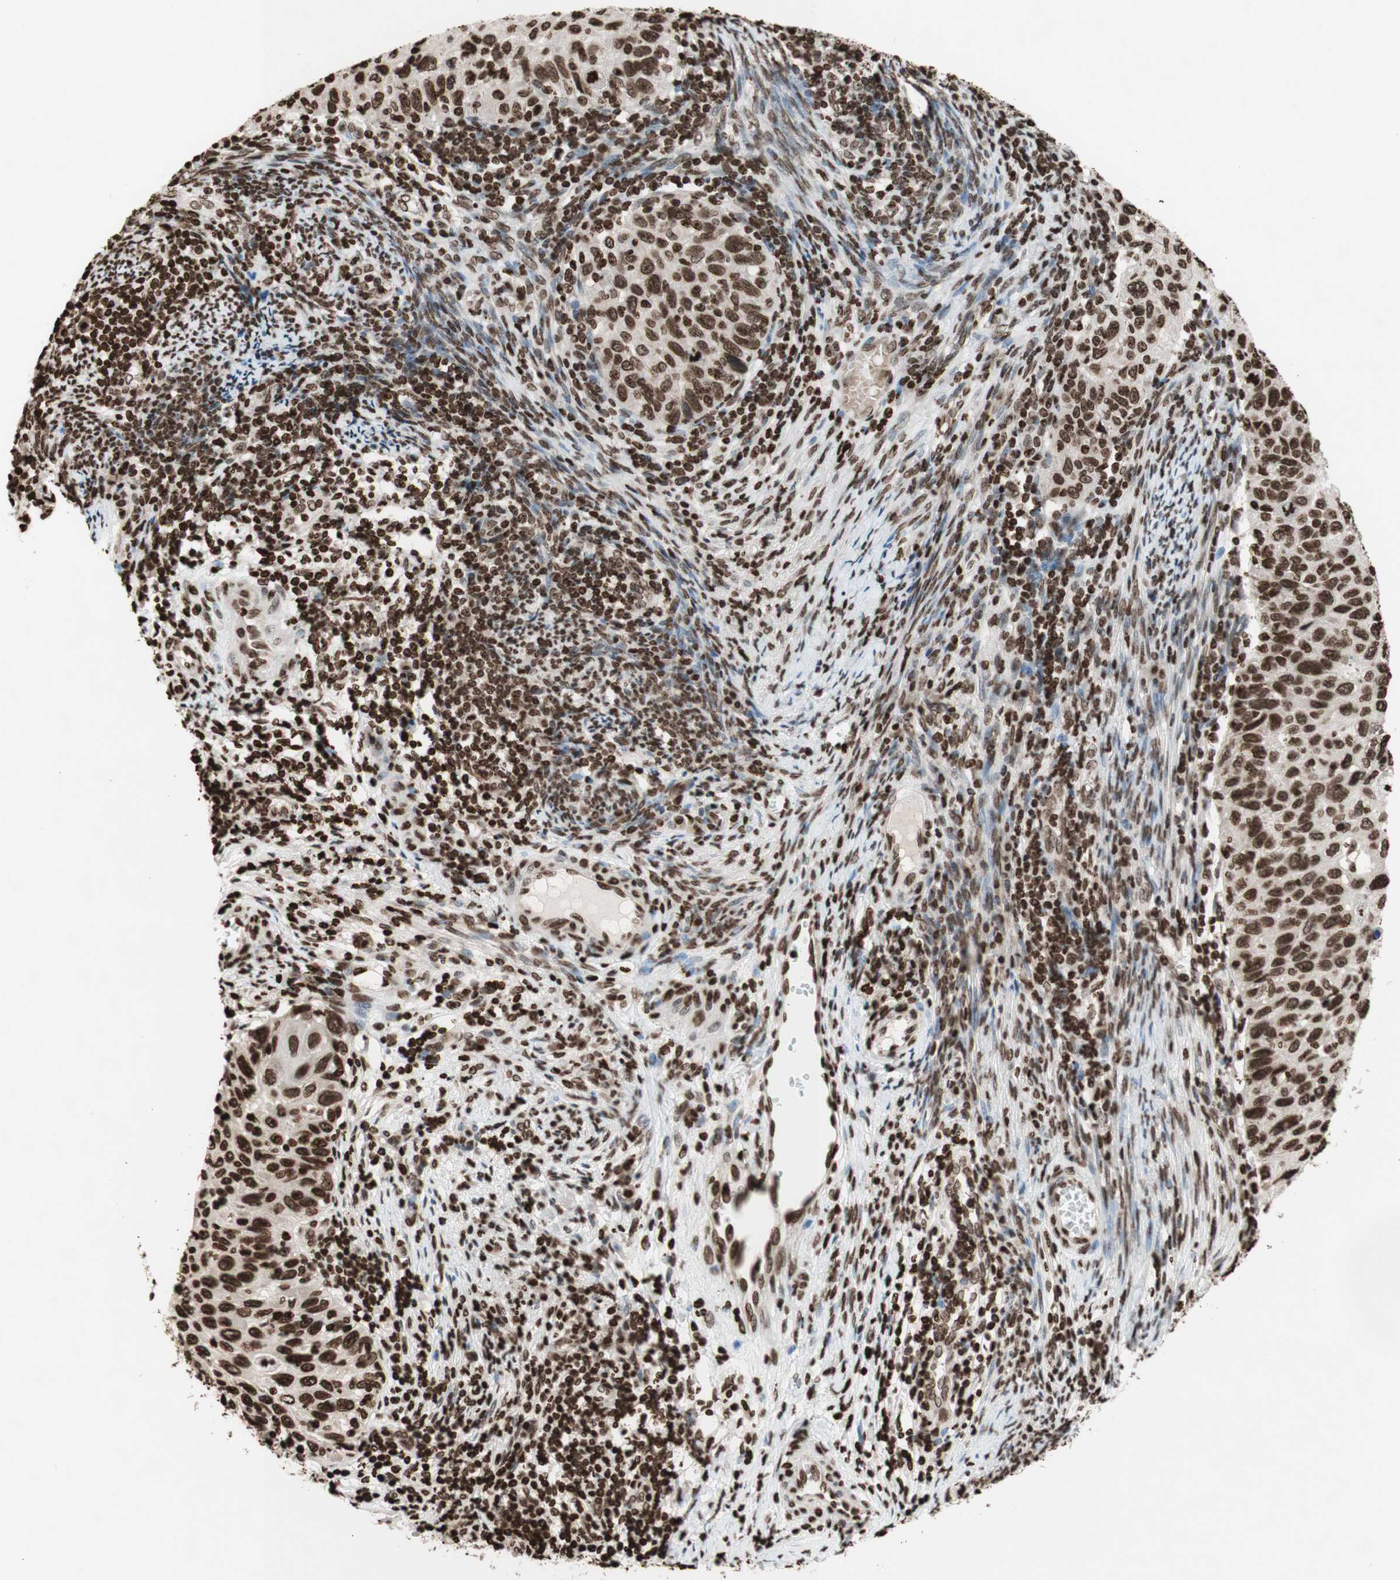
{"staining": {"intensity": "strong", "quantity": ">75%", "location": "nuclear"}, "tissue": "cervical cancer", "cell_type": "Tumor cells", "image_type": "cancer", "snomed": [{"axis": "morphology", "description": "Squamous cell carcinoma, NOS"}, {"axis": "topography", "description": "Cervix"}], "caption": "Strong nuclear staining for a protein is seen in approximately >75% of tumor cells of cervical cancer (squamous cell carcinoma) using IHC.", "gene": "NCOA3", "patient": {"sex": "female", "age": 70}}